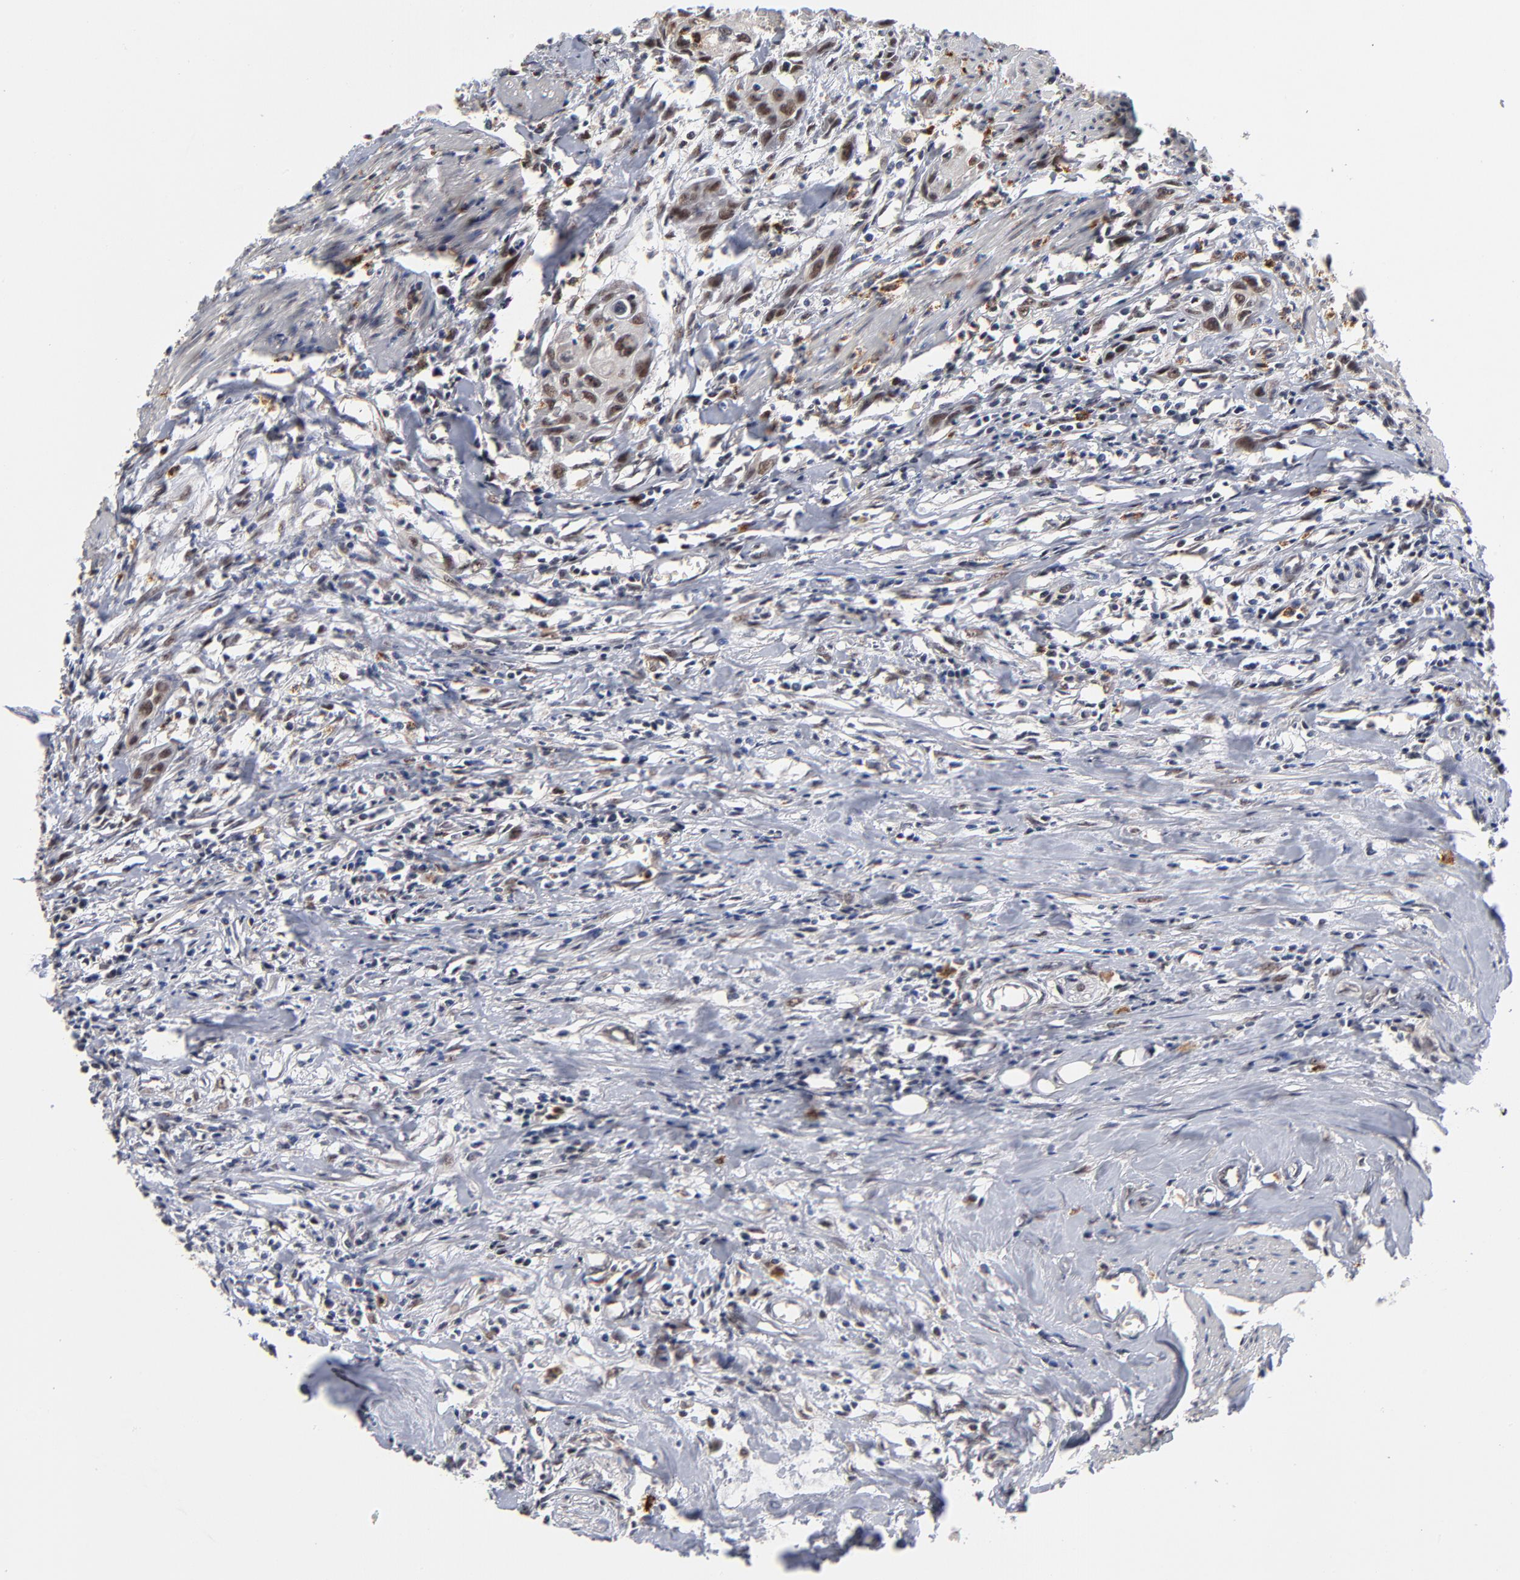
{"staining": {"intensity": "moderate", "quantity": ">75%", "location": "nuclear"}, "tissue": "urothelial cancer", "cell_type": "Tumor cells", "image_type": "cancer", "snomed": [{"axis": "morphology", "description": "Urothelial carcinoma, High grade"}, {"axis": "topography", "description": "Urinary bladder"}], "caption": "Urothelial cancer stained with a brown dye exhibits moderate nuclear positive positivity in about >75% of tumor cells.", "gene": "ZNF419", "patient": {"sex": "male", "age": 54}}